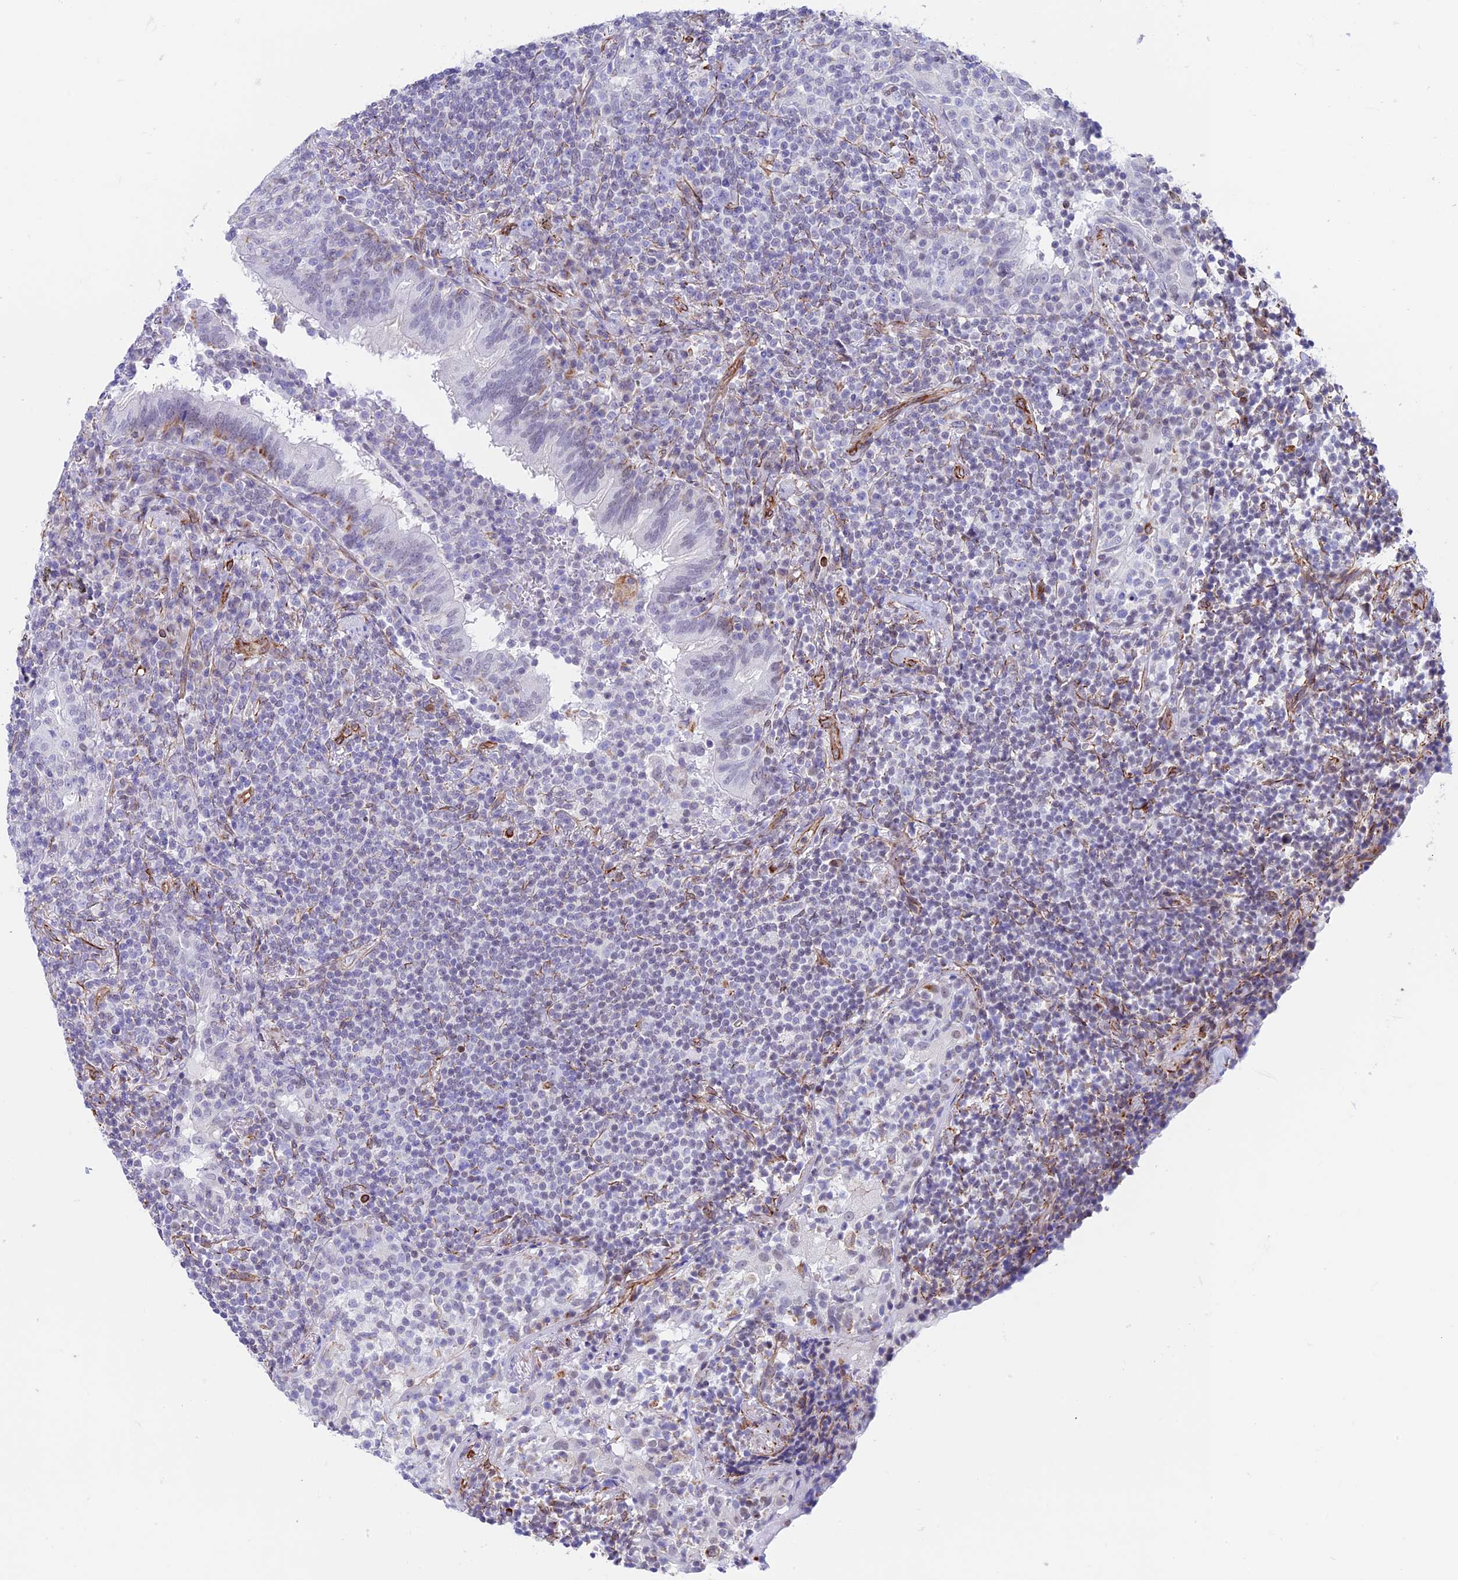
{"staining": {"intensity": "negative", "quantity": "none", "location": "none"}, "tissue": "lymphoma", "cell_type": "Tumor cells", "image_type": "cancer", "snomed": [{"axis": "morphology", "description": "Malignant lymphoma, non-Hodgkin's type, Low grade"}, {"axis": "topography", "description": "Lung"}], "caption": "Immunohistochemical staining of low-grade malignant lymphoma, non-Hodgkin's type shows no significant positivity in tumor cells. (DAB IHC with hematoxylin counter stain).", "gene": "ZNF652", "patient": {"sex": "female", "age": 71}}